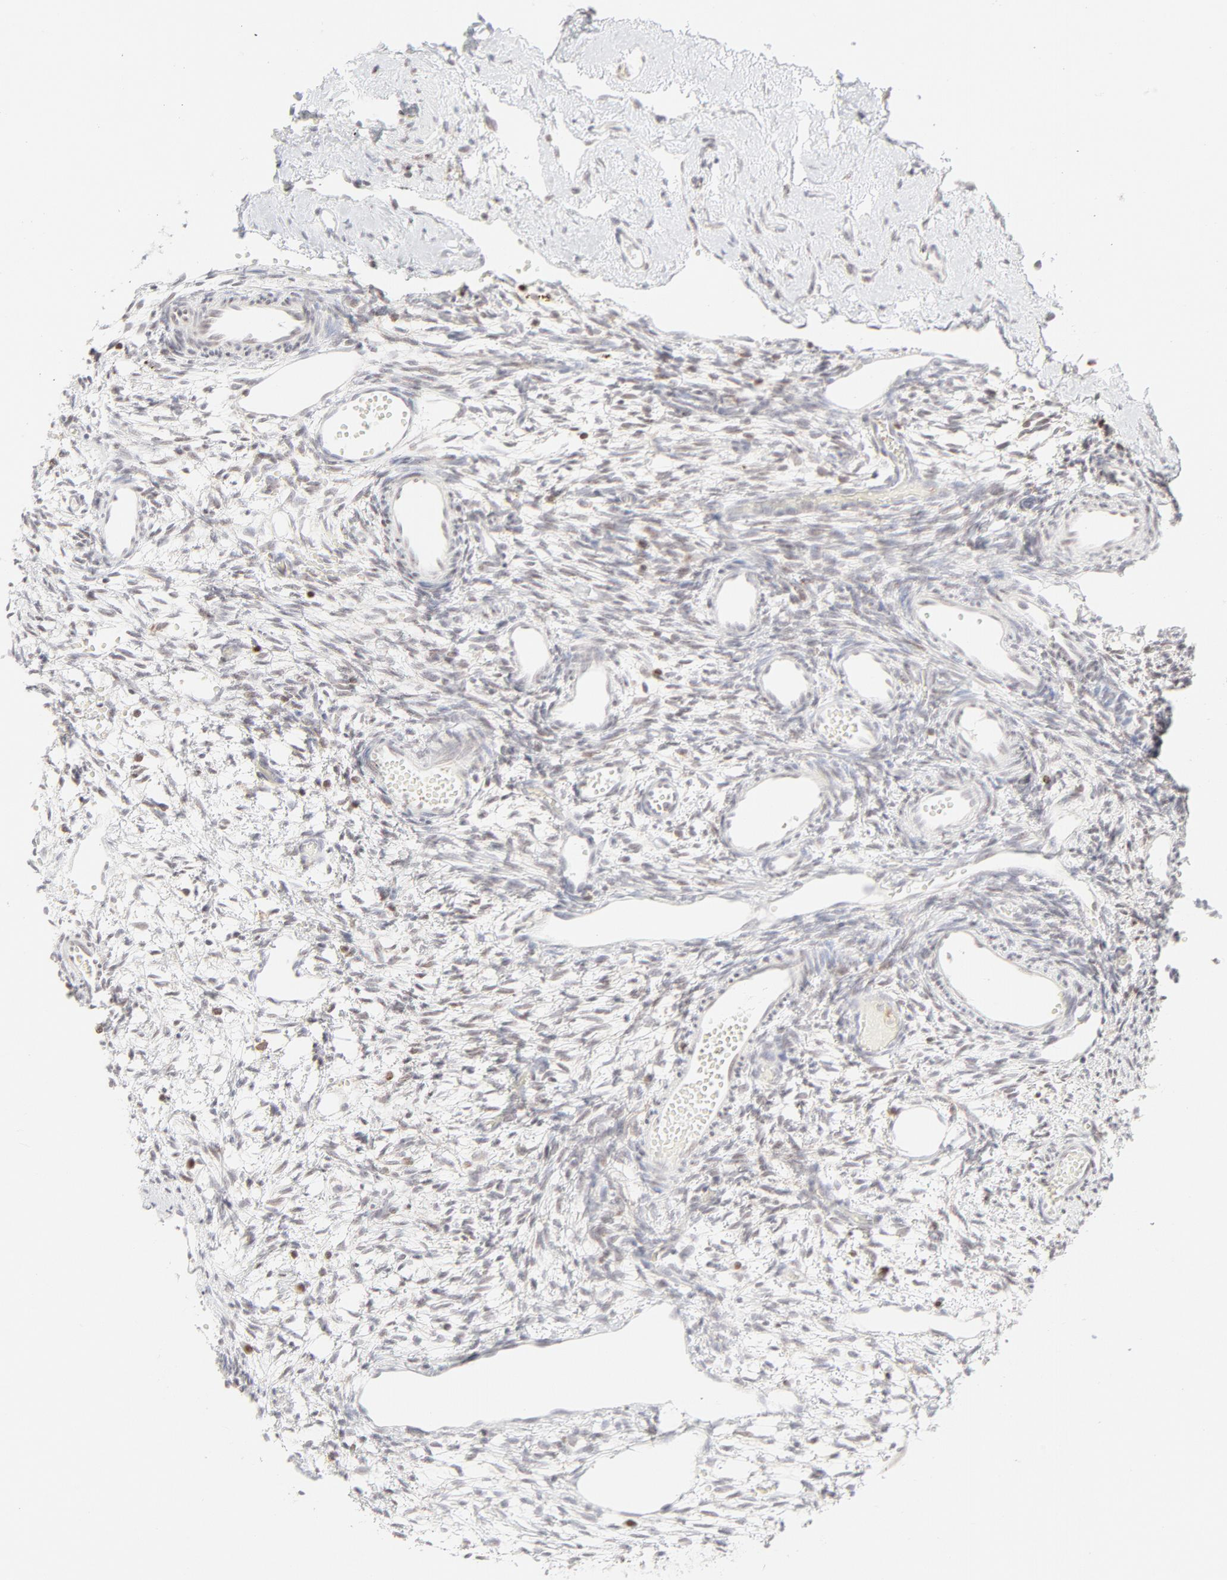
{"staining": {"intensity": "negative", "quantity": "none", "location": "none"}, "tissue": "ovary", "cell_type": "Follicle cells", "image_type": "normal", "snomed": [{"axis": "morphology", "description": "Normal tissue, NOS"}, {"axis": "topography", "description": "Ovary"}], "caption": "DAB (3,3'-diaminobenzidine) immunohistochemical staining of benign ovary exhibits no significant staining in follicle cells. The staining is performed using DAB brown chromogen with nuclei counter-stained in using hematoxylin.", "gene": "PRKCB", "patient": {"sex": "female", "age": 35}}